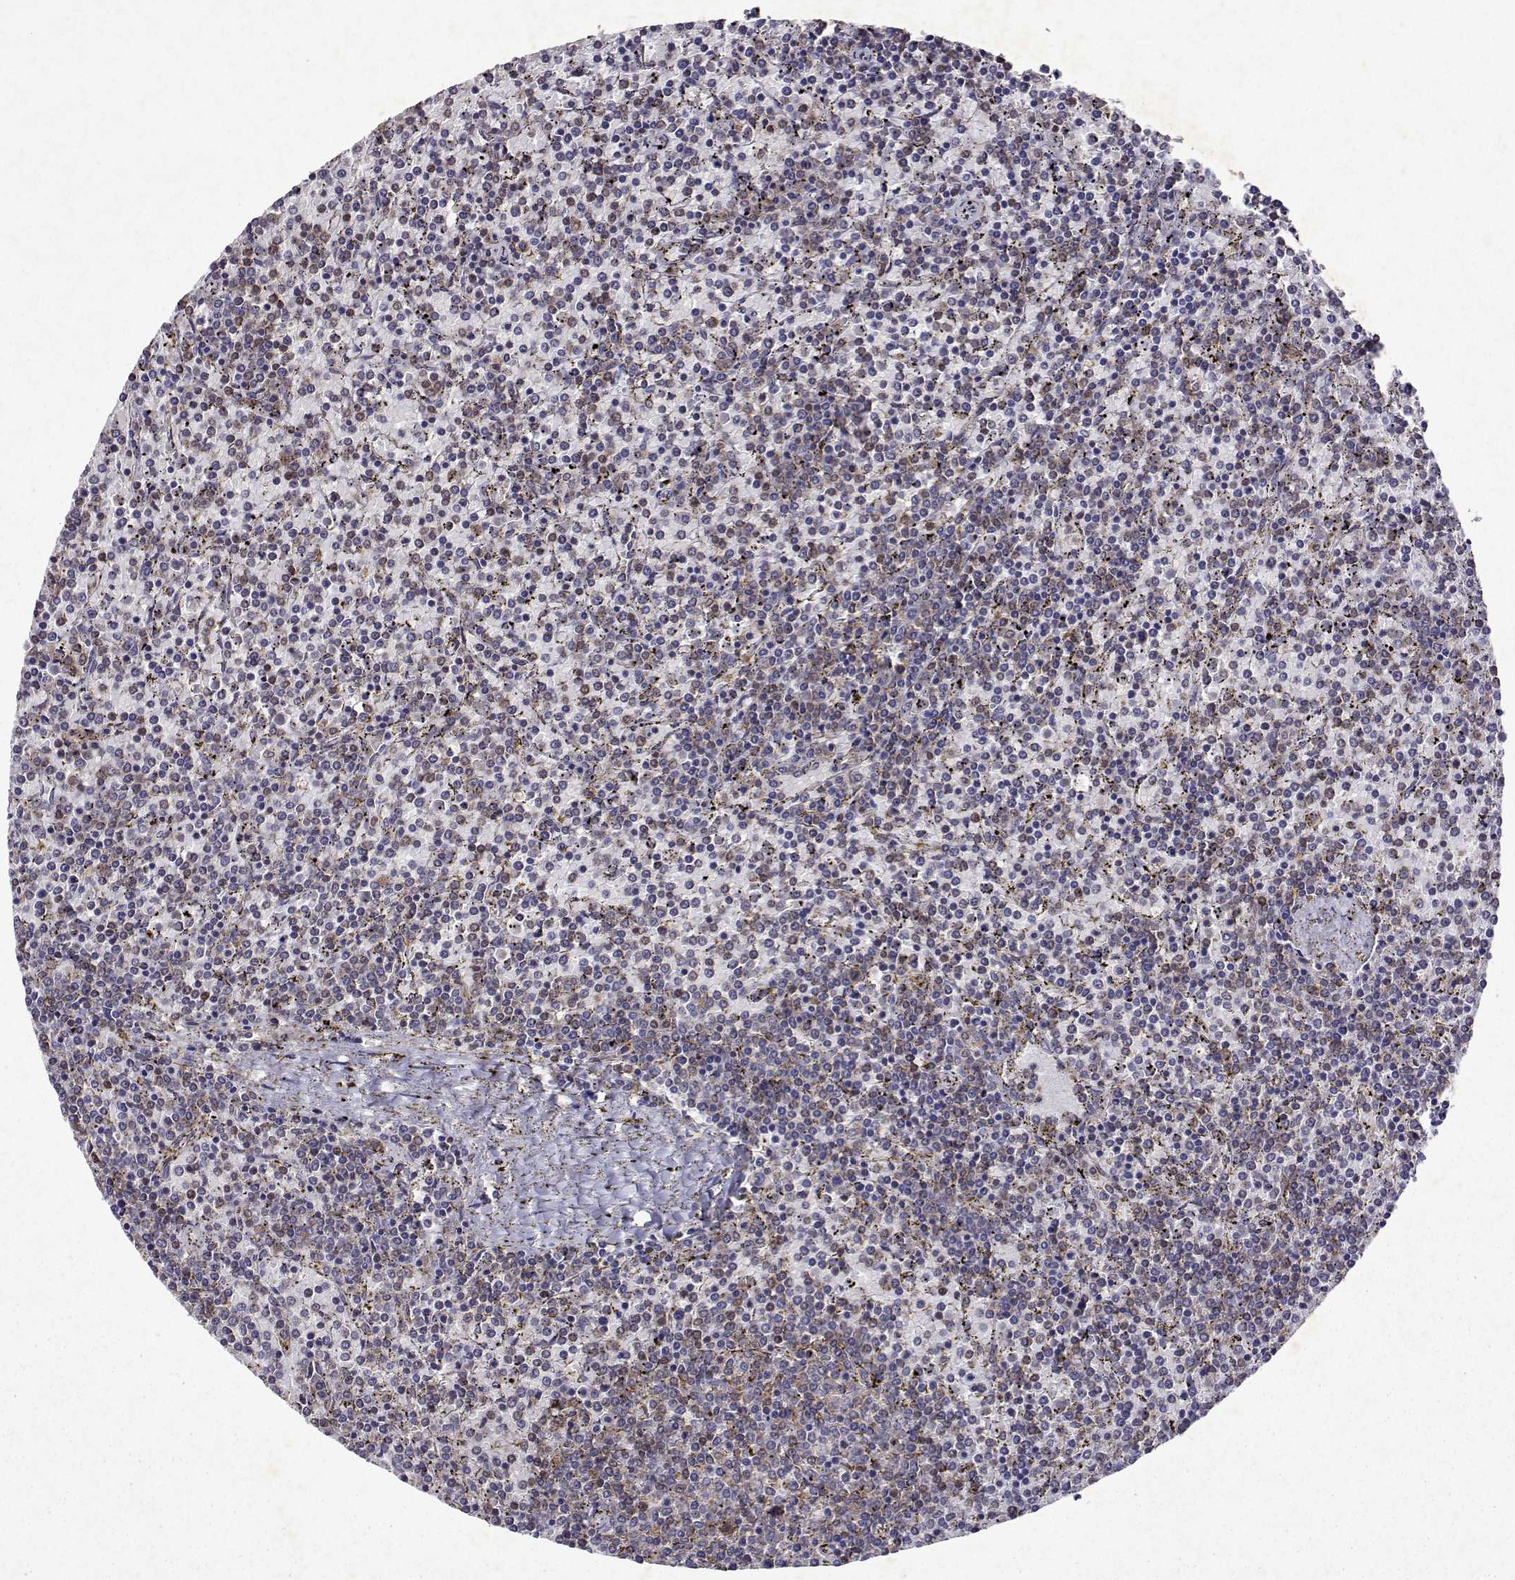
{"staining": {"intensity": "negative", "quantity": "none", "location": "none"}, "tissue": "lymphoma", "cell_type": "Tumor cells", "image_type": "cancer", "snomed": [{"axis": "morphology", "description": "Malignant lymphoma, non-Hodgkin's type, Low grade"}, {"axis": "topography", "description": "Spleen"}], "caption": "A photomicrograph of human malignant lymphoma, non-Hodgkin's type (low-grade) is negative for staining in tumor cells.", "gene": "TARBP2", "patient": {"sex": "female", "age": 77}}